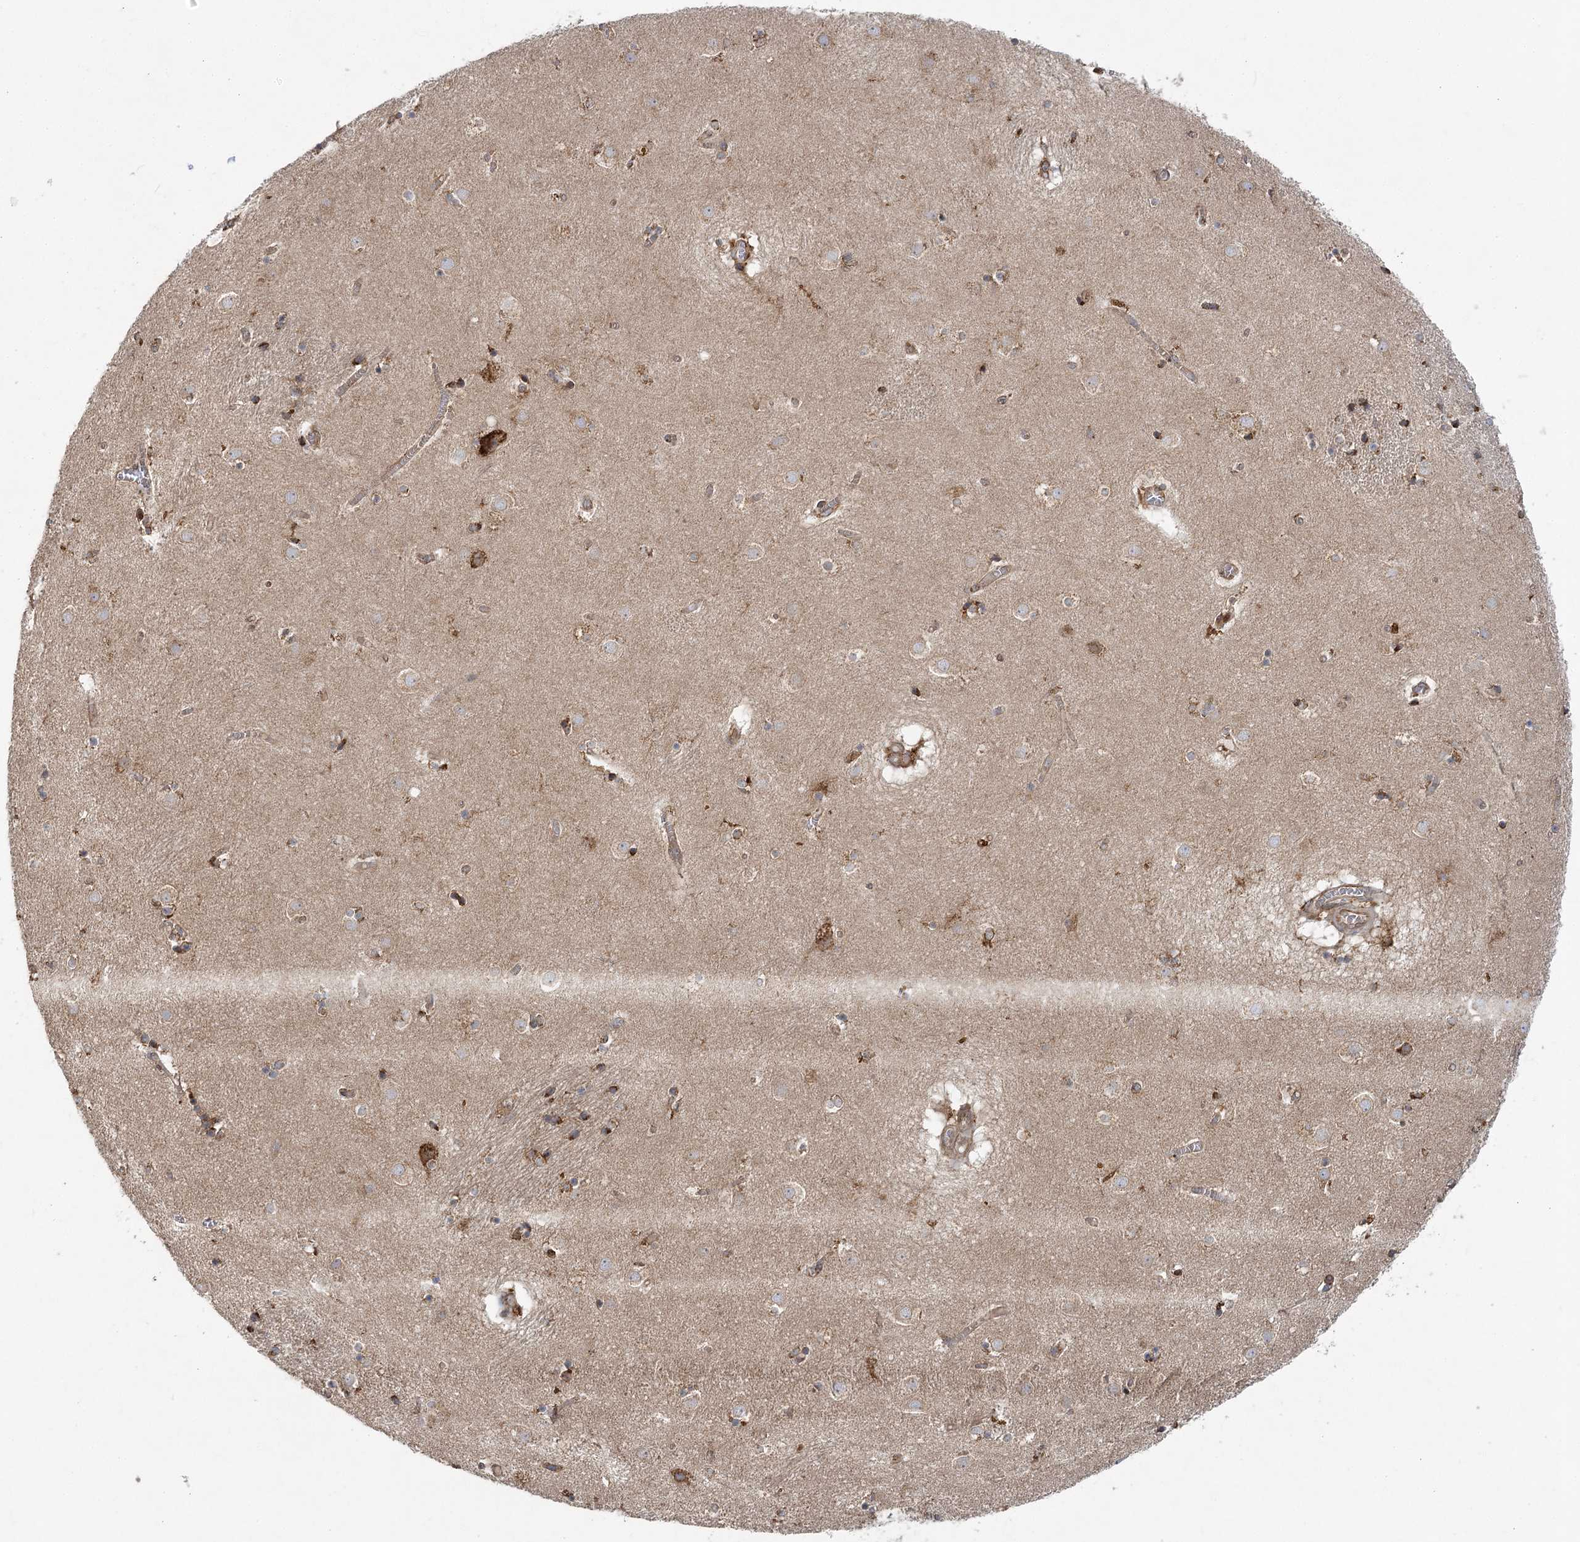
{"staining": {"intensity": "moderate", "quantity": "25%-75%", "location": "cytoplasmic/membranous"}, "tissue": "caudate", "cell_type": "Glial cells", "image_type": "normal", "snomed": [{"axis": "morphology", "description": "Normal tissue, NOS"}, {"axis": "topography", "description": "Lateral ventricle wall"}], "caption": "Protein expression analysis of benign caudate displays moderate cytoplasmic/membranous positivity in about 25%-75% of glial cells. (brown staining indicates protein expression, while blue staining denotes nuclei).", "gene": "ACAP2", "patient": {"sex": "male", "age": 70}}